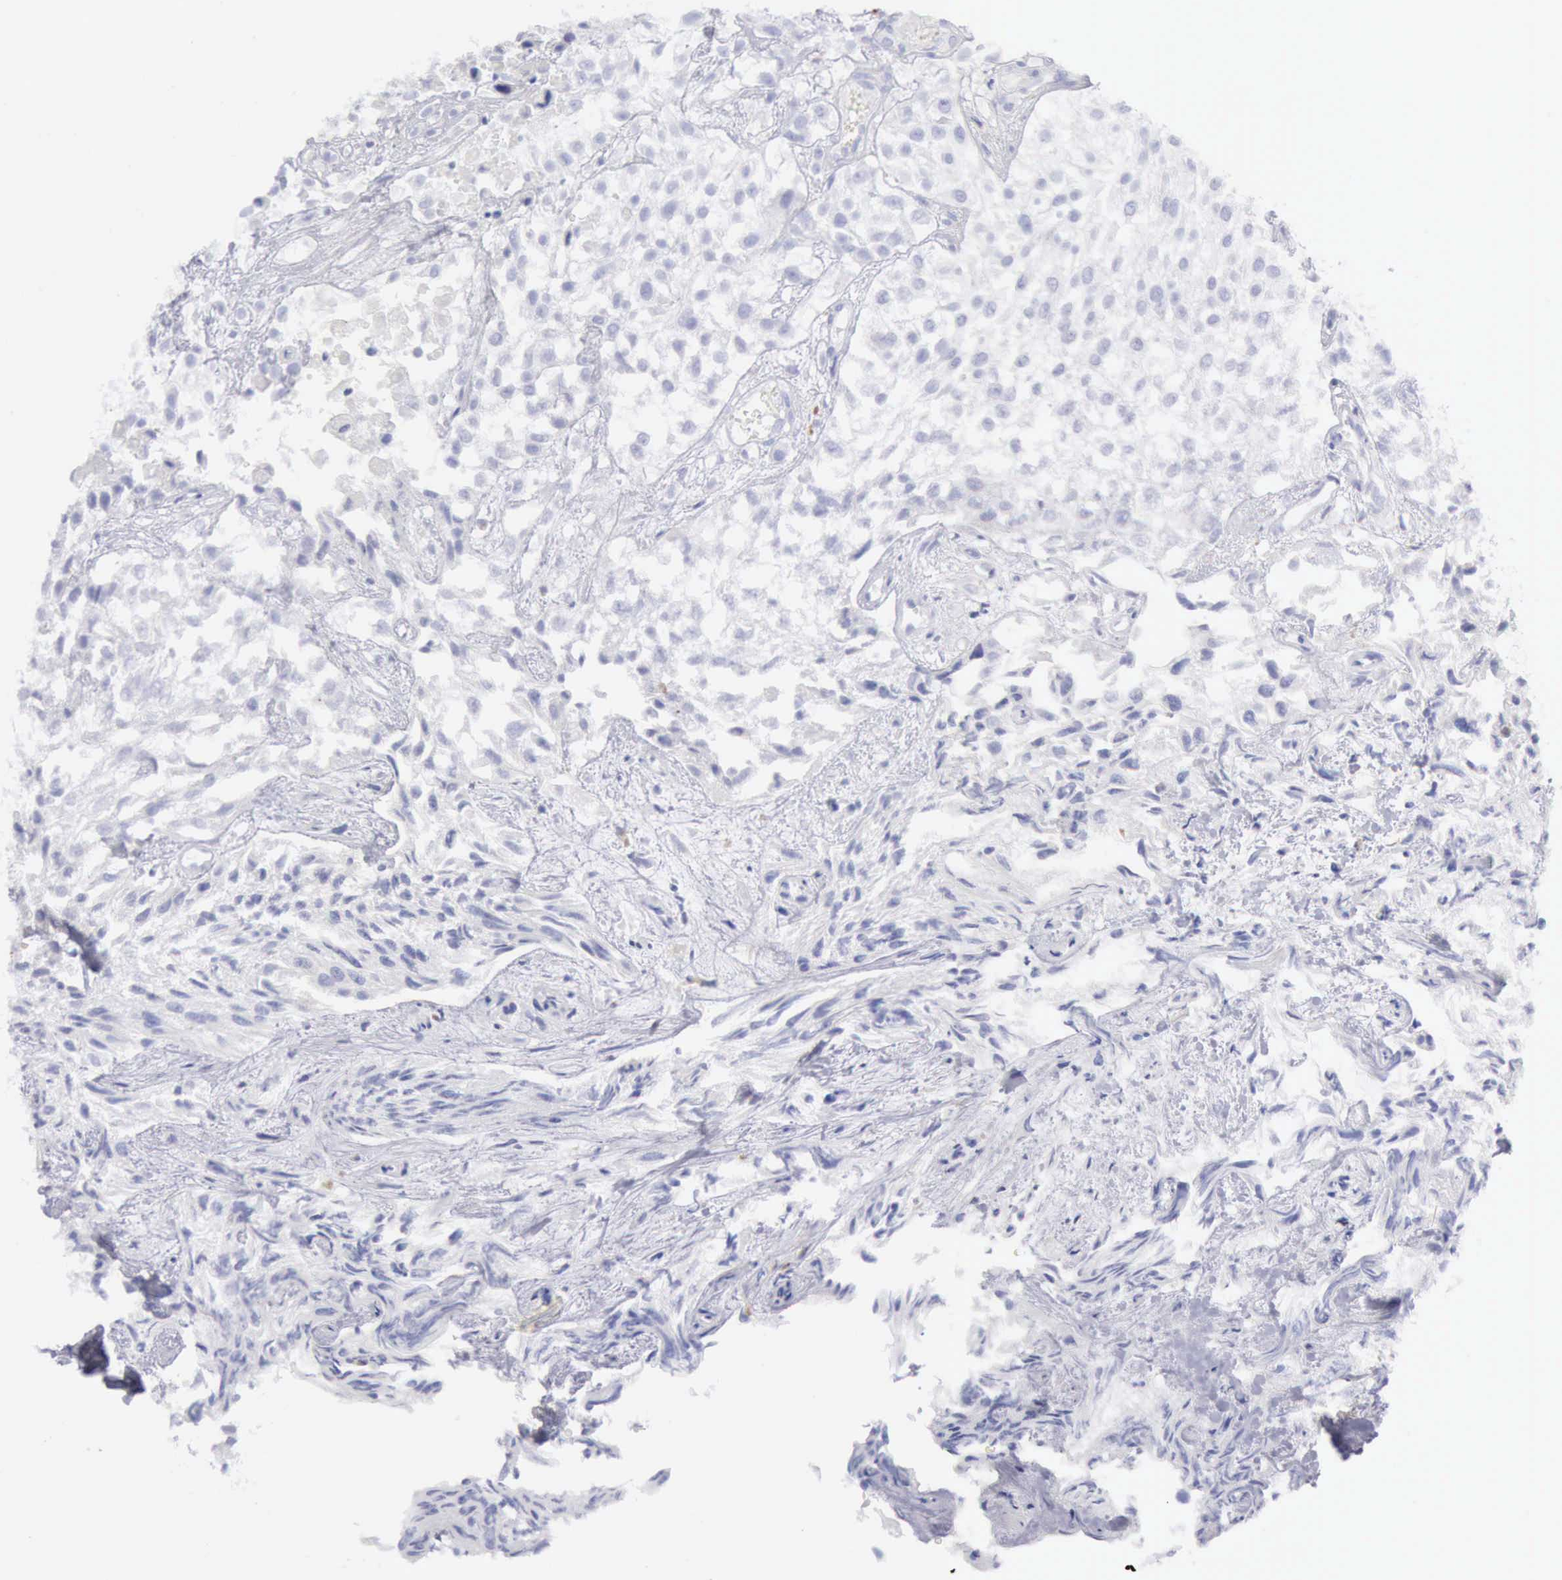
{"staining": {"intensity": "negative", "quantity": "none", "location": "none"}, "tissue": "urothelial cancer", "cell_type": "Tumor cells", "image_type": "cancer", "snomed": [{"axis": "morphology", "description": "Urothelial carcinoma, High grade"}, {"axis": "topography", "description": "Urinary bladder"}], "caption": "This micrograph is of urothelial cancer stained with immunohistochemistry (IHC) to label a protein in brown with the nuclei are counter-stained blue. There is no expression in tumor cells. (DAB (3,3'-diaminobenzidine) immunohistochemistry with hematoxylin counter stain).", "gene": "CTSS", "patient": {"sex": "male", "age": 56}}